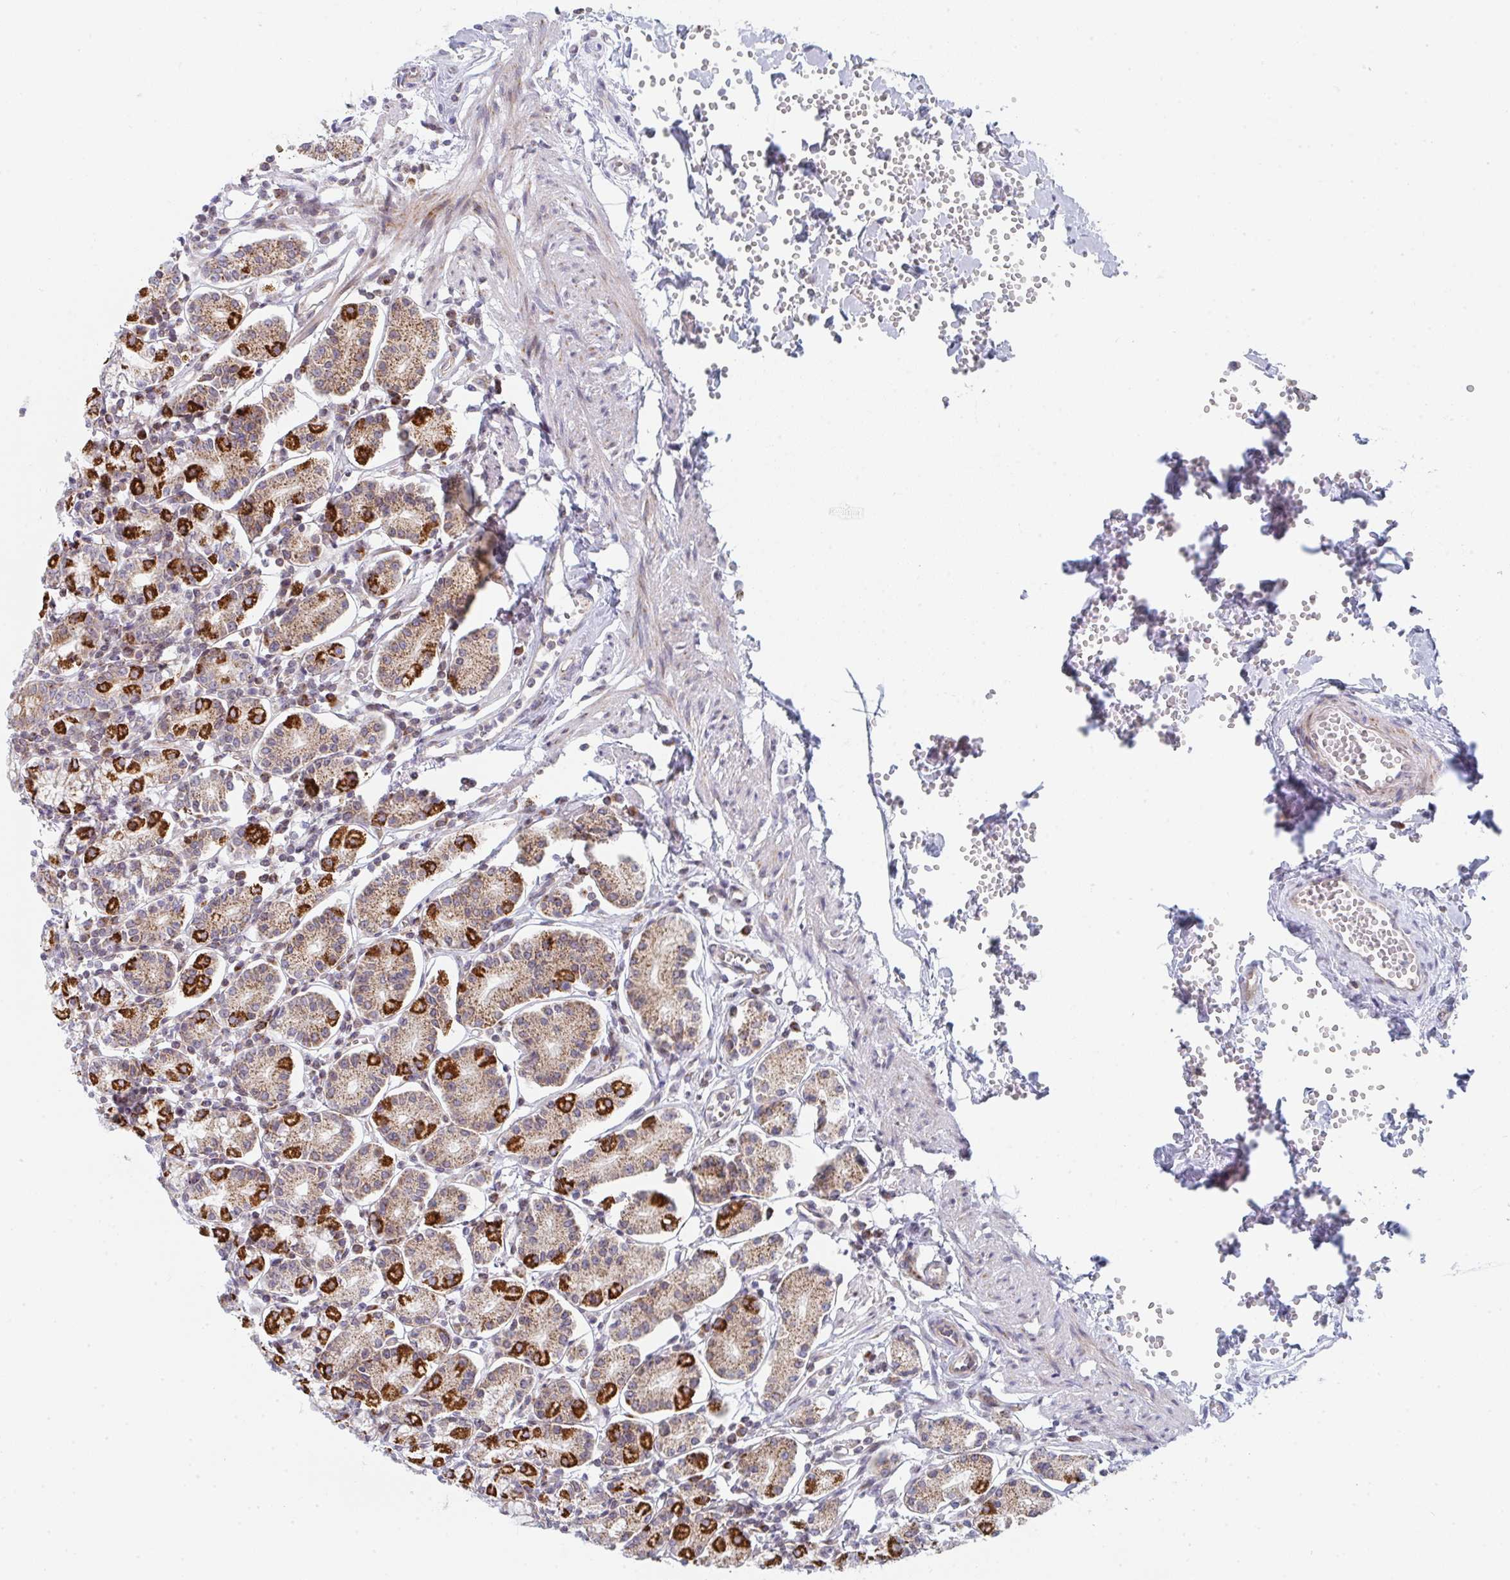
{"staining": {"intensity": "strong", "quantity": "25%-75%", "location": "cytoplasmic/membranous"}, "tissue": "stomach", "cell_type": "Glandular cells", "image_type": "normal", "snomed": [{"axis": "morphology", "description": "Normal tissue, NOS"}, {"axis": "topography", "description": "Stomach"}], "caption": "Immunohistochemistry (IHC) (DAB) staining of normal stomach demonstrates strong cytoplasmic/membranous protein expression in about 25%-75% of glandular cells. (IHC, brightfield microscopy, high magnification).", "gene": "PRKCH", "patient": {"sex": "female", "age": 62}}